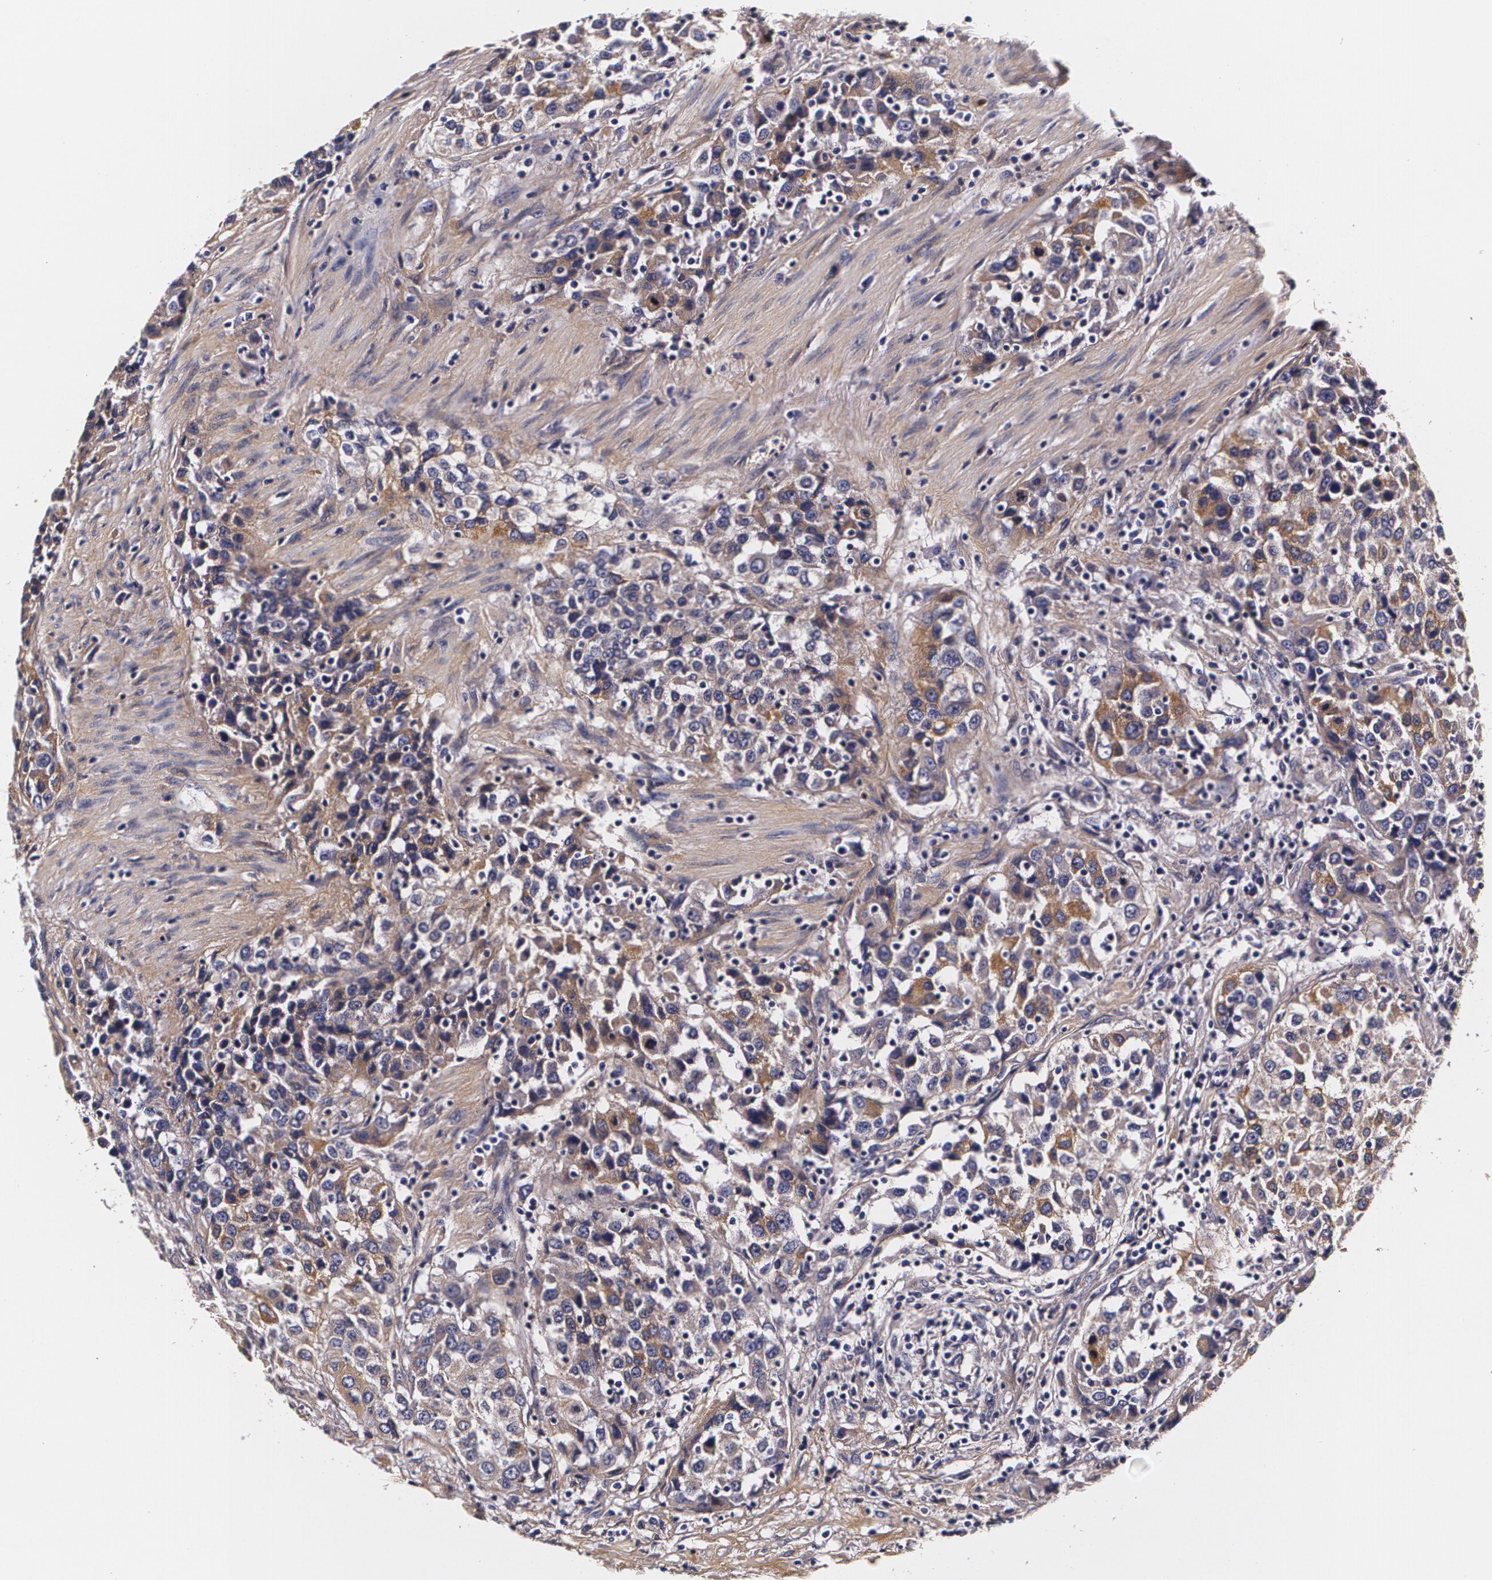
{"staining": {"intensity": "moderate", "quantity": ">75%", "location": "cytoplasmic/membranous"}, "tissue": "urothelial cancer", "cell_type": "Tumor cells", "image_type": "cancer", "snomed": [{"axis": "morphology", "description": "Urothelial carcinoma, High grade"}, {"axis": "topography", "description": "Urinary bladder"}], "caption": "Moderate cytoplasmic/membranous protein staining is appreciated in about >75% of tumor cells in urothelial carcinoma (high-grade).", "gene": "TTR", "patient": {"sex": "female", "age": 80}}